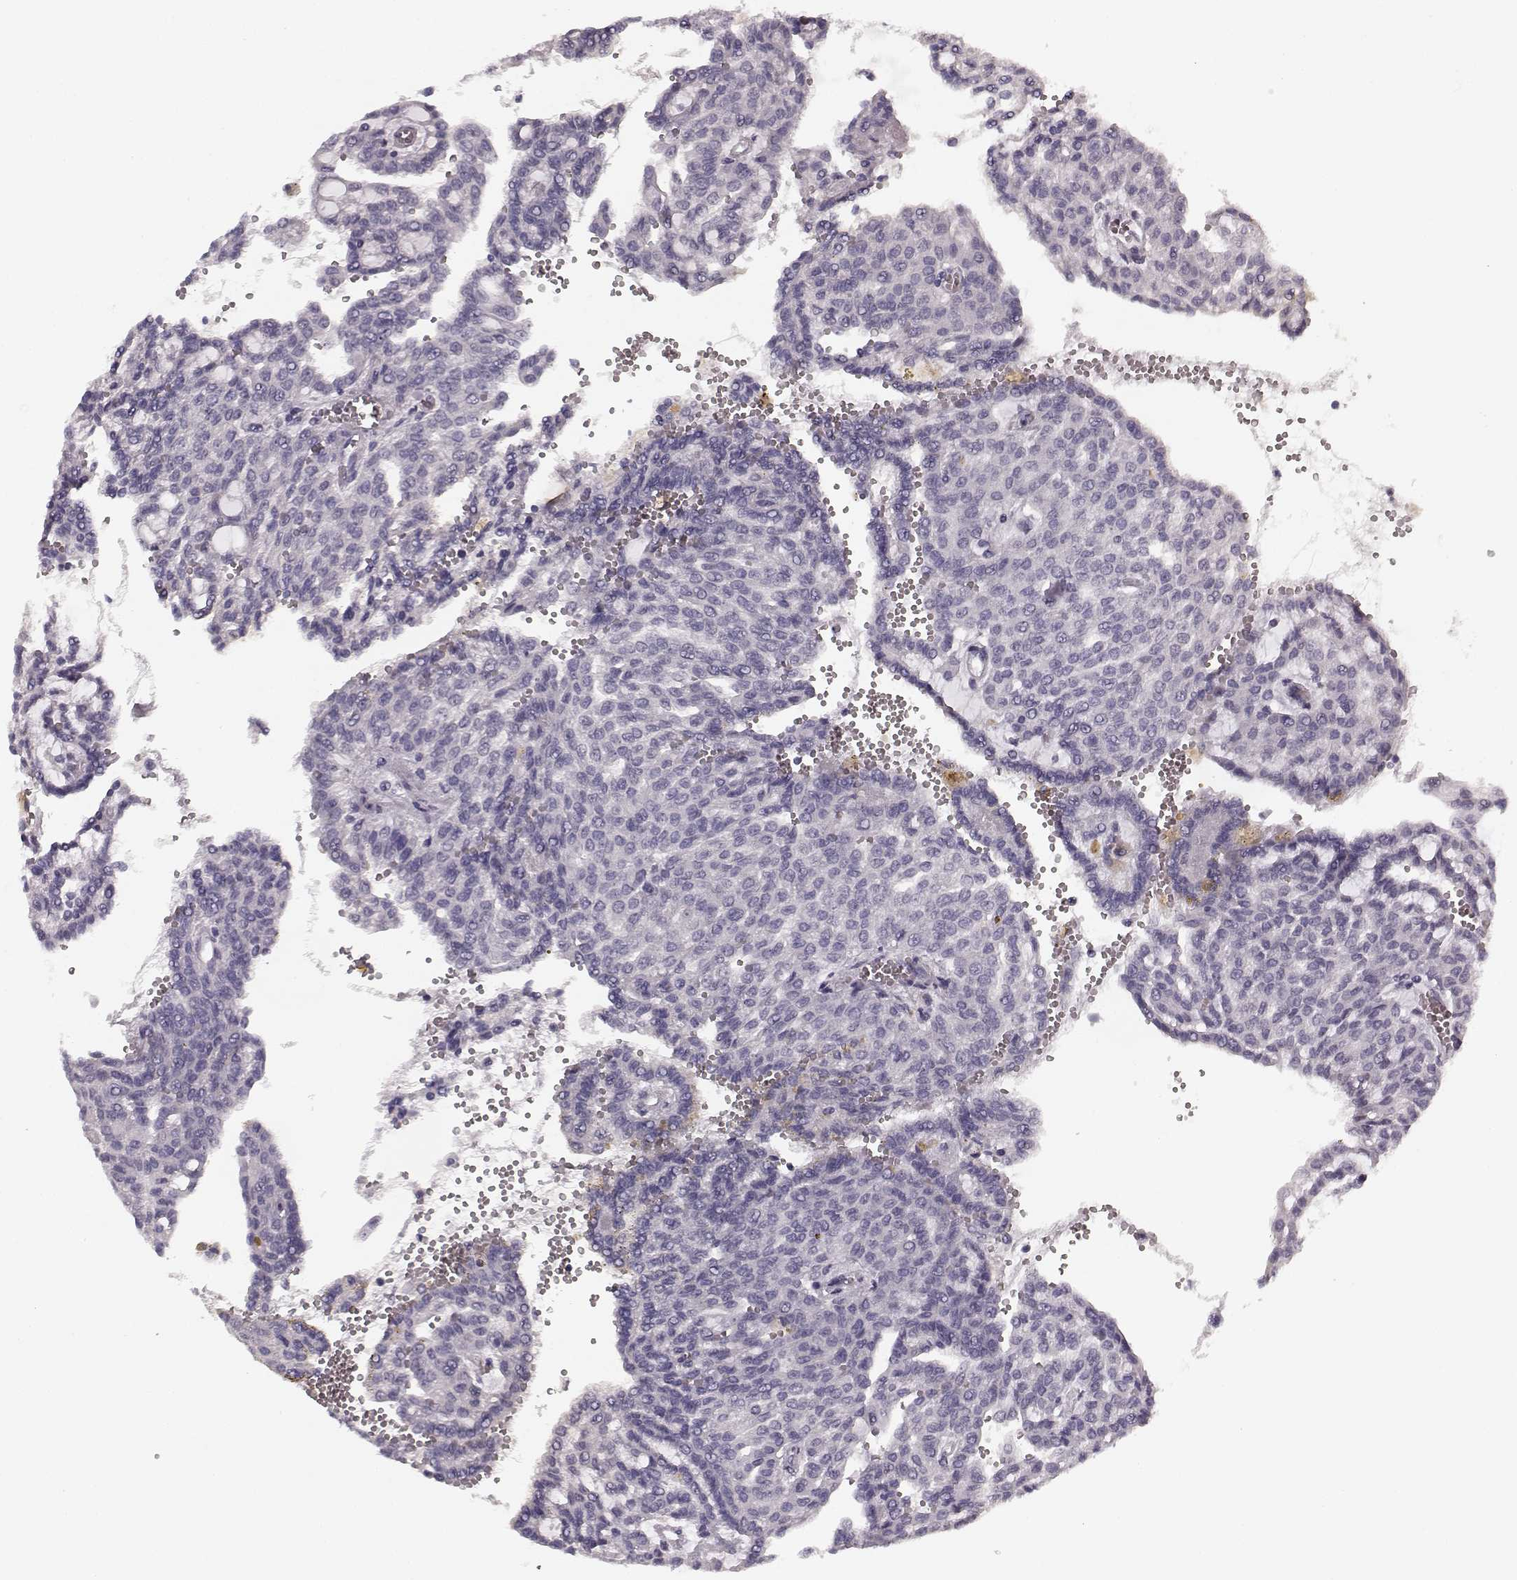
{"staining": {"intensity": "negative", "quantity": "none", "location": "none"}, "tissue": "renal cancer", "cell_type": "Tumor cells", "image_type": "cancer", "snomed": [{"axis": "morphology", "description": "Adenocarcinoma, NOS"}, {"axis": "topography", "description": "Kidney"}], "caption": "Immunohistochemical staining of renal cancer (adenocarcinoma) shows no significant staining in tumor cells.", "gene": "RIT2", "patient": {"sex": "male", "age": 63}}